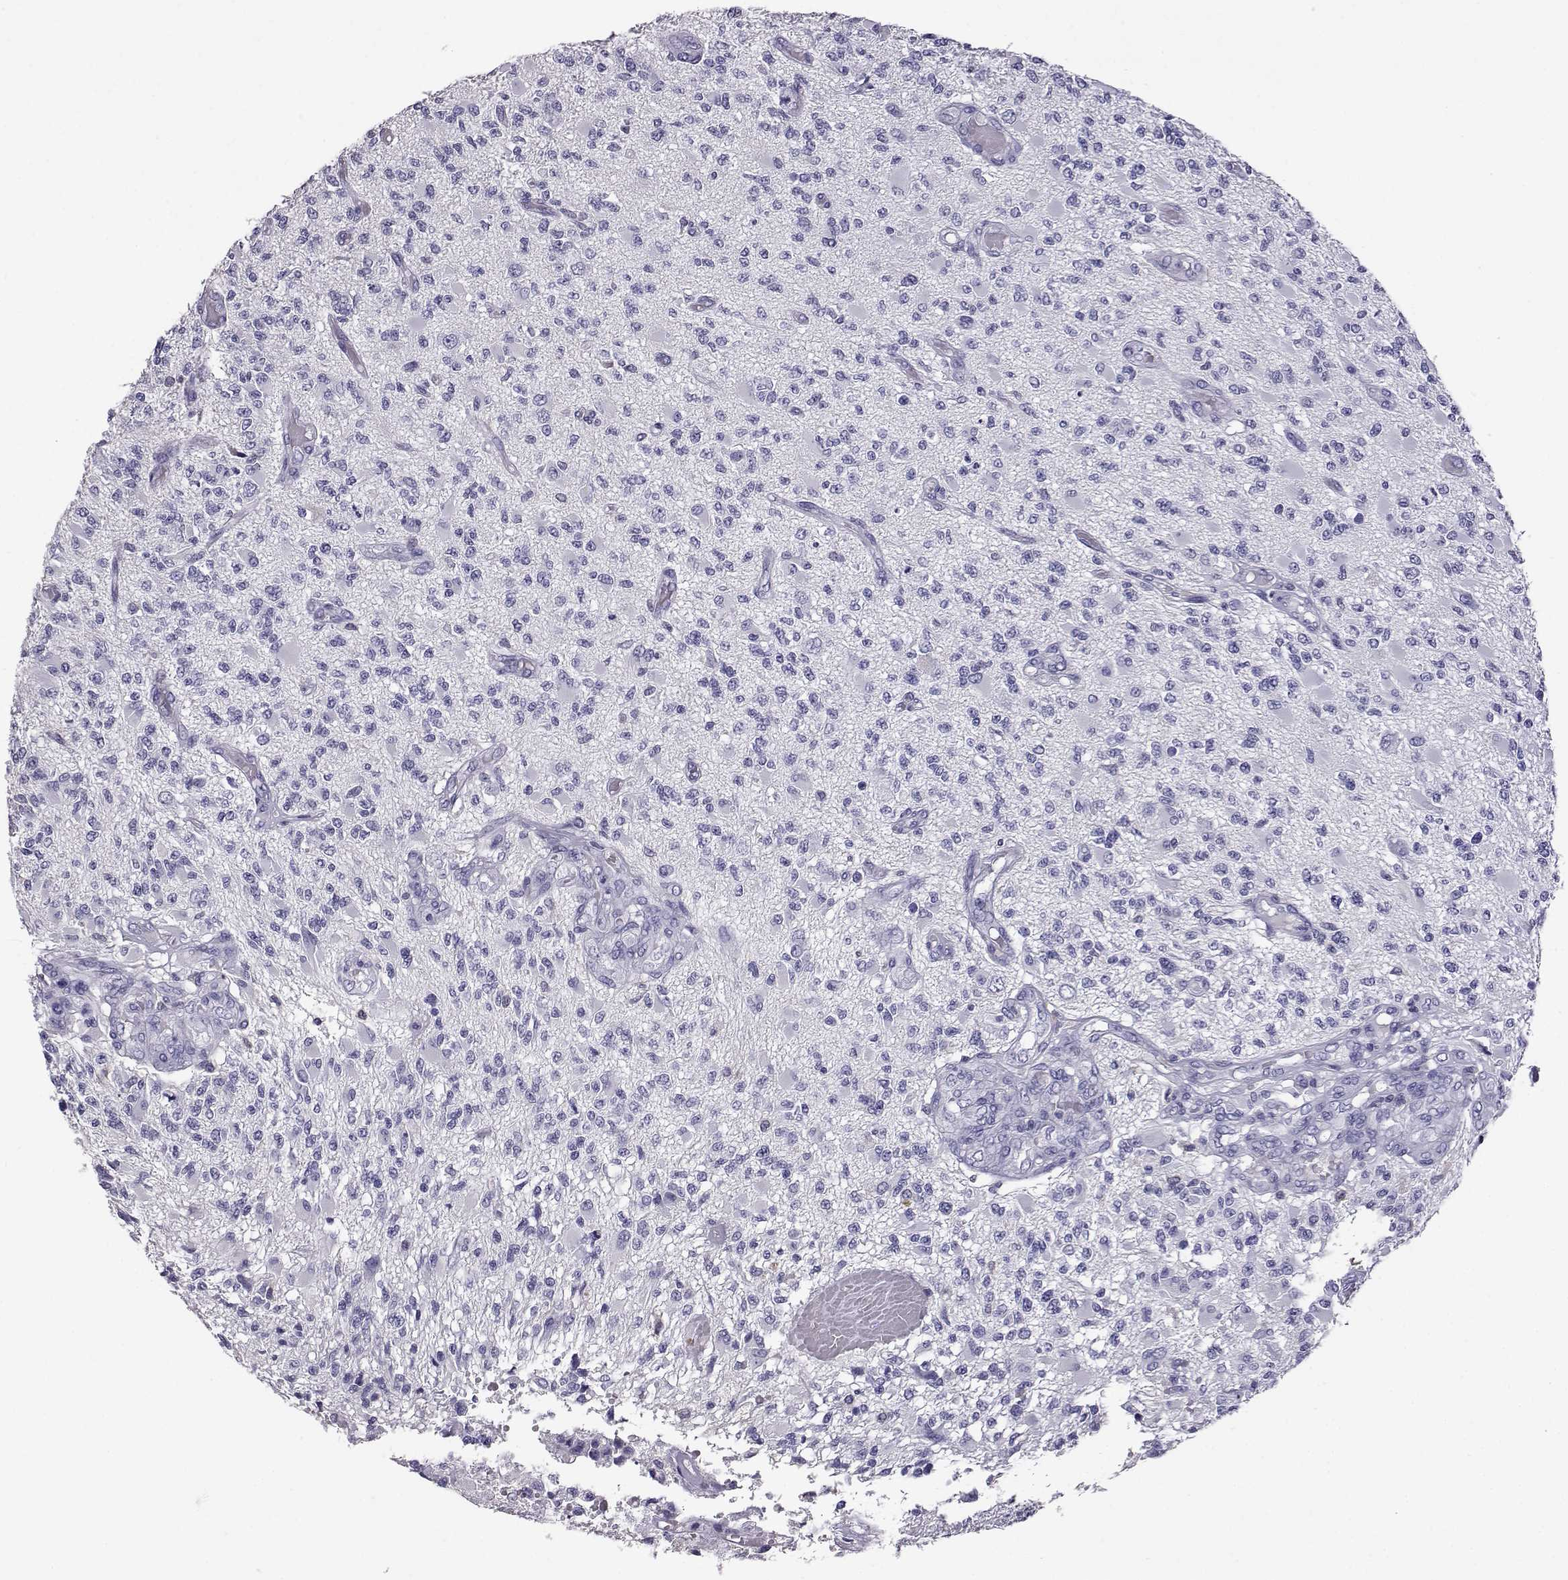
{"staining": {"intensity": "negative", "quantity": "none", "location": "none"}, "tissue": "glioma", "cell_type": "Tumor cells", "image_type": "cancer", "snomed": [{"axis": "morphology", "description": "Glioma, malignant, High grade"}, {"axis": "topography", "description": "Brain"}], "caption": "Immunohistochemistry photomicrograph of glioma stained for a protein (brown), which reveals no staining in tumor cells.", "gene": "AKR1B1", "patient": {"sex": "female", "age": 63}}